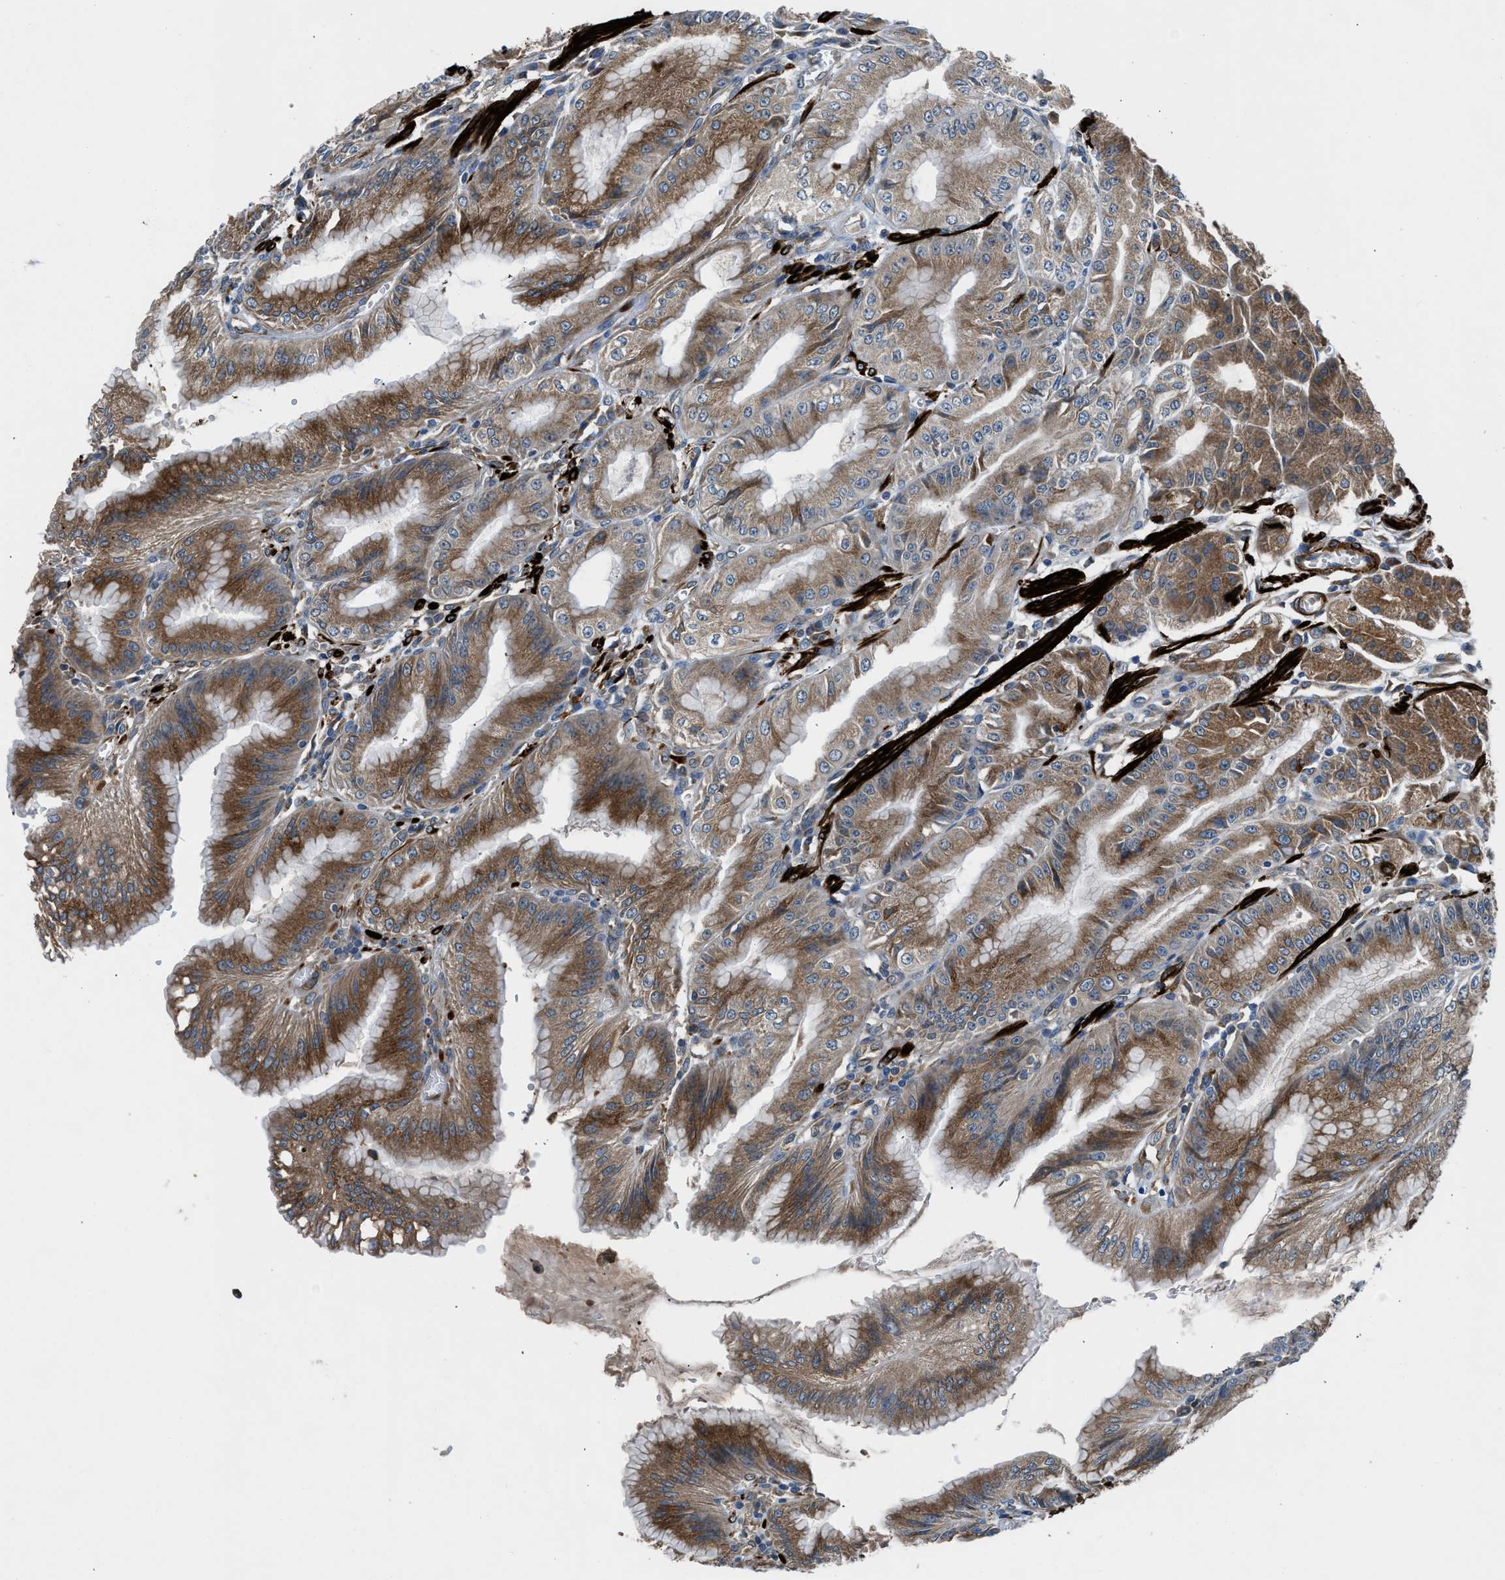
{"staining": {"intensity": "moderate", "quantity": ">75%", "location": "cytoplasmic/membranous"}, "tissue": "stomach", "cell_type": "Glandular cells", "image_type": "normal", "snomed": [{"axis": "morphology", "description": "Normal tissue, NOS"}, {"axis": "topography", "description": "Stomach, lower"}], "caption": "A medium amount of moderate cytoplasmic/membranous expression is appreciated in approximately >75% of glandular cells in unremarkable stomach. (brown staining indicates protein expression, while blue staining denotes nuclei).", "gene": "LMBR1", "patient": {"sex": "male", "age": 71}}